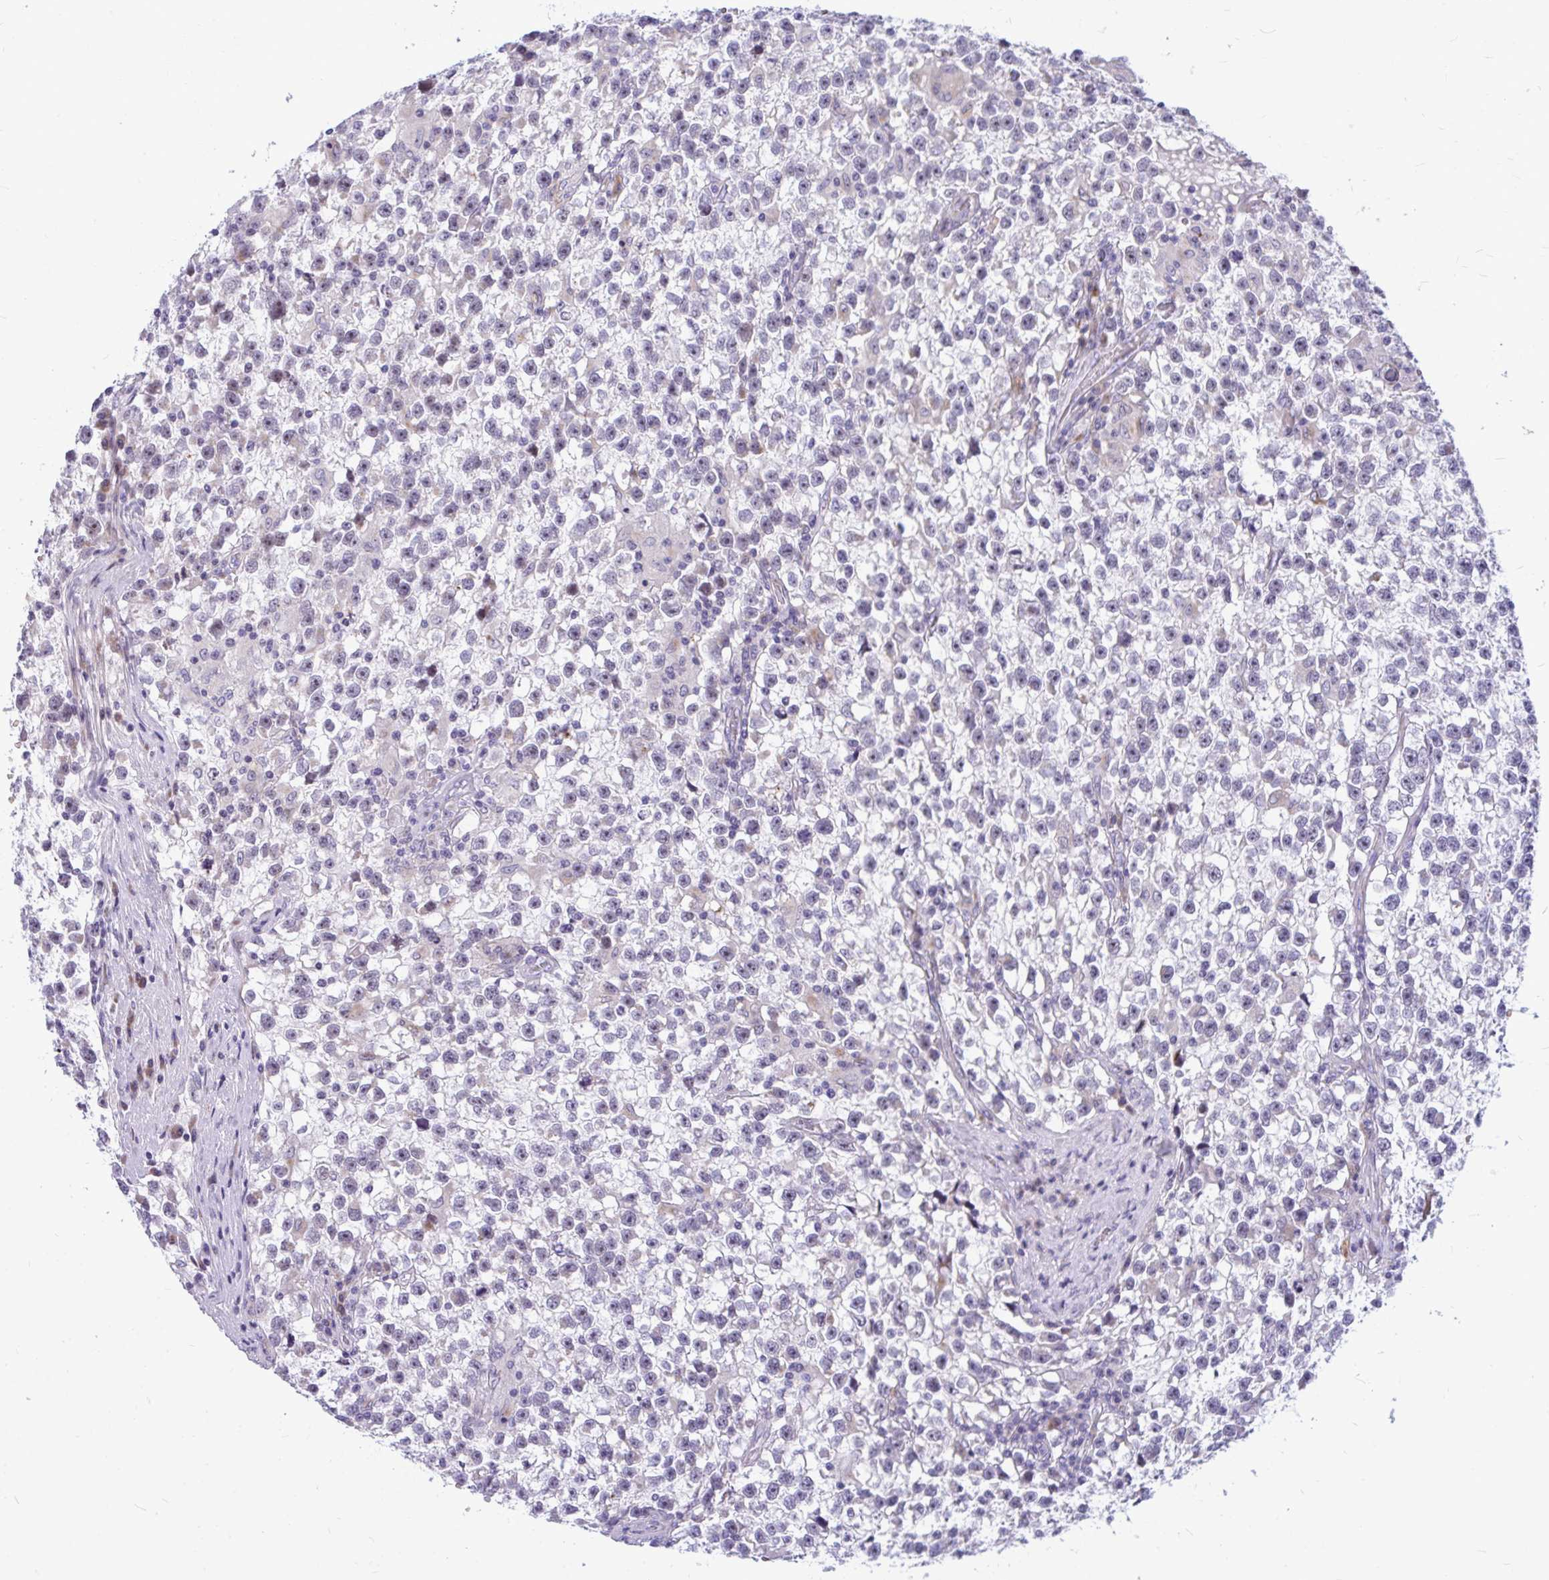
{"staining": {"intensity": "negative", "quantity": "none", "location": "none"}, "tissue": "testis cancer", "cell_type": "Tumor cells", "image_type": "cancer", "snomed": [{"axis": "morphology", "description": "Seminoma, NOS"}, {"axis": "topography", "description": "Testis"}], "caption": "Immunohistochemistry (IHC) micrograph of human testis cancer (seminoma) stained for a protein (brown), which reveals no staining in tumor cells.", "gene": "ZSCAN25", "patient": {"sex": "male", "age": 31}}